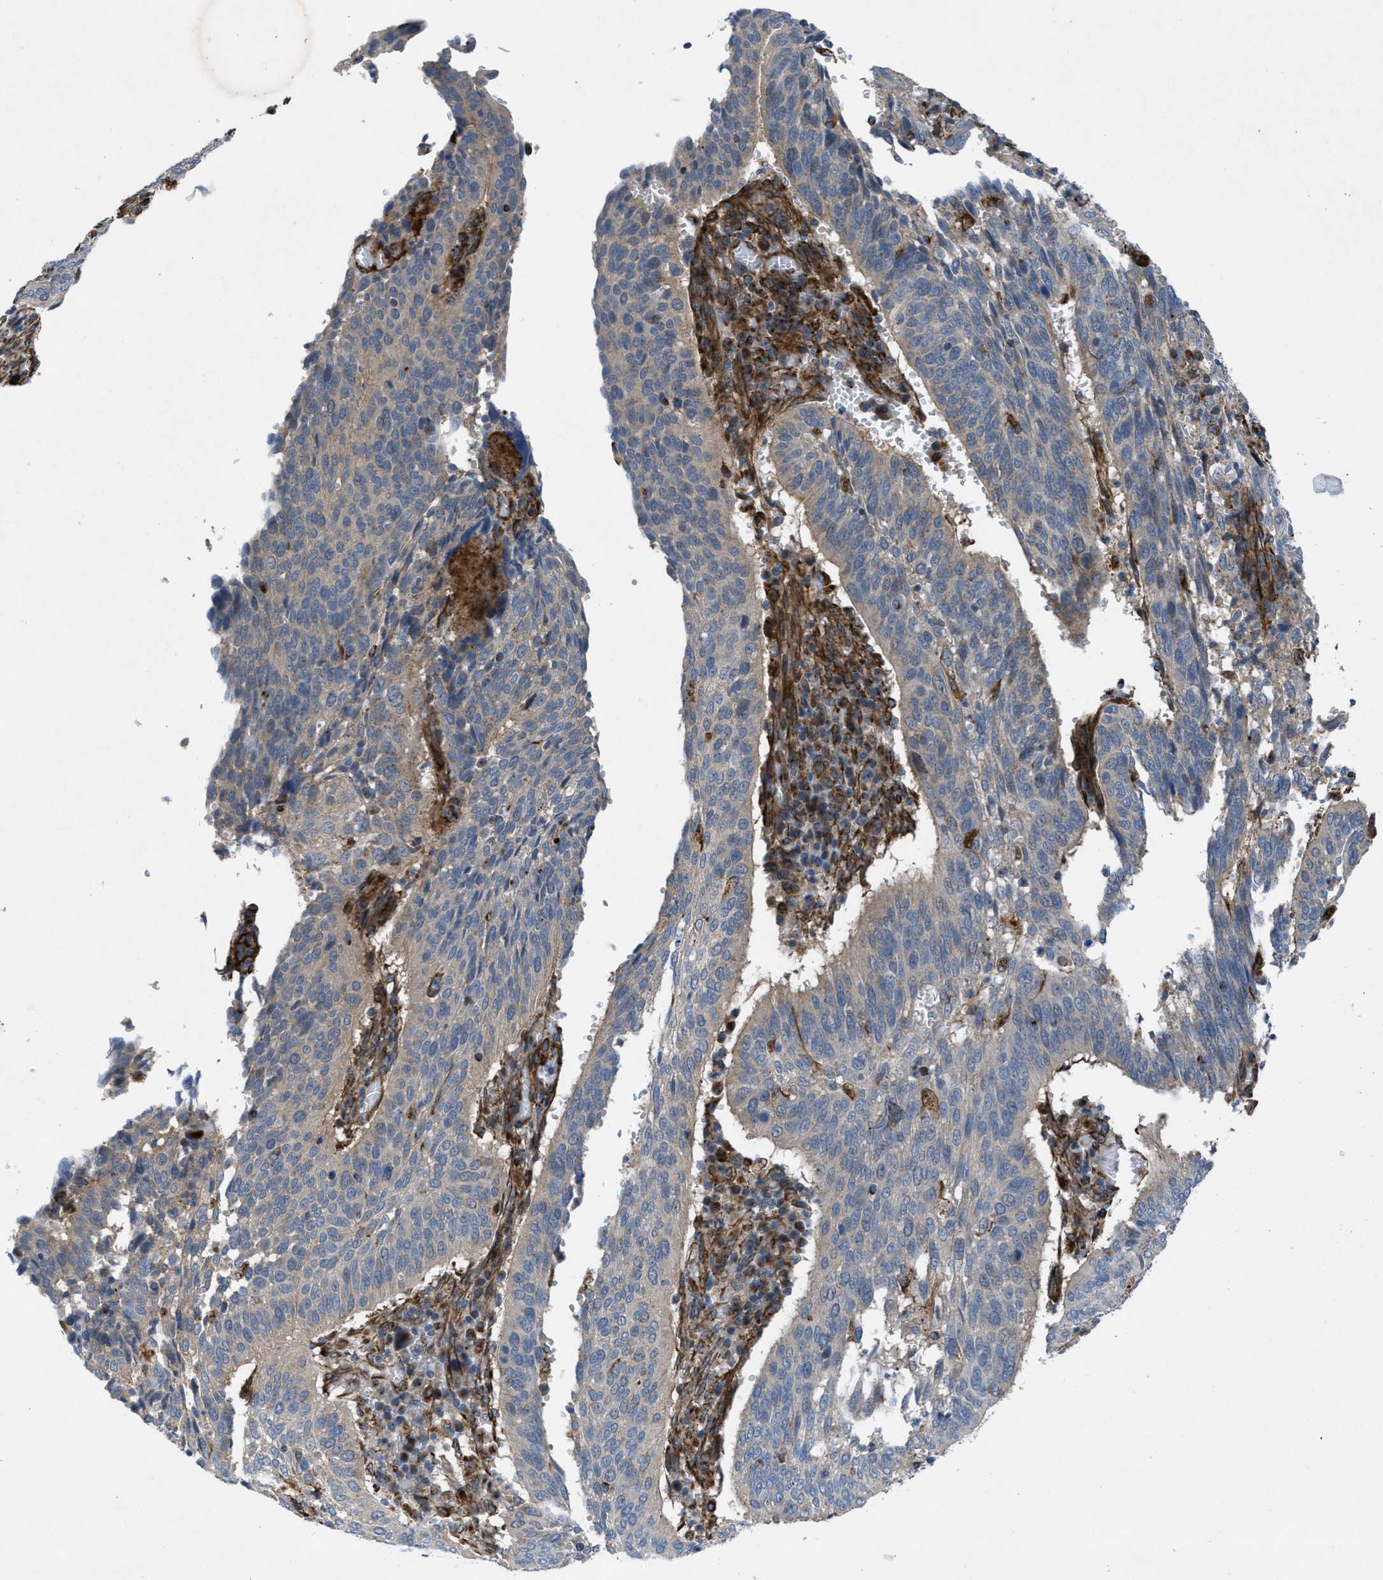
{"staining": {"intensity": "weak", "quantity": "25%-75%", "location": "cytoplasmic/membranous"}, "tissue": "cervical cancer", "cell_type": "Tumor cells", "image_type": "cancer", "snomed": [{"axis": "morphology", "description": "Normal tissue, NOS"}, {"axis": "morphology", "description": "Squamous cell carcinoma, NOS"}, {"axis": "topography", "description": "Cervix"}], "caption": "Brown immunohistochemical staining in human cervical squamous cell carcinoma exhibits weak cytoplasmic/membranous expression in about 25%-75% of tumor cells.", "gene": "SLC6A9", "patient": {"sex": "female", "age": 39}}